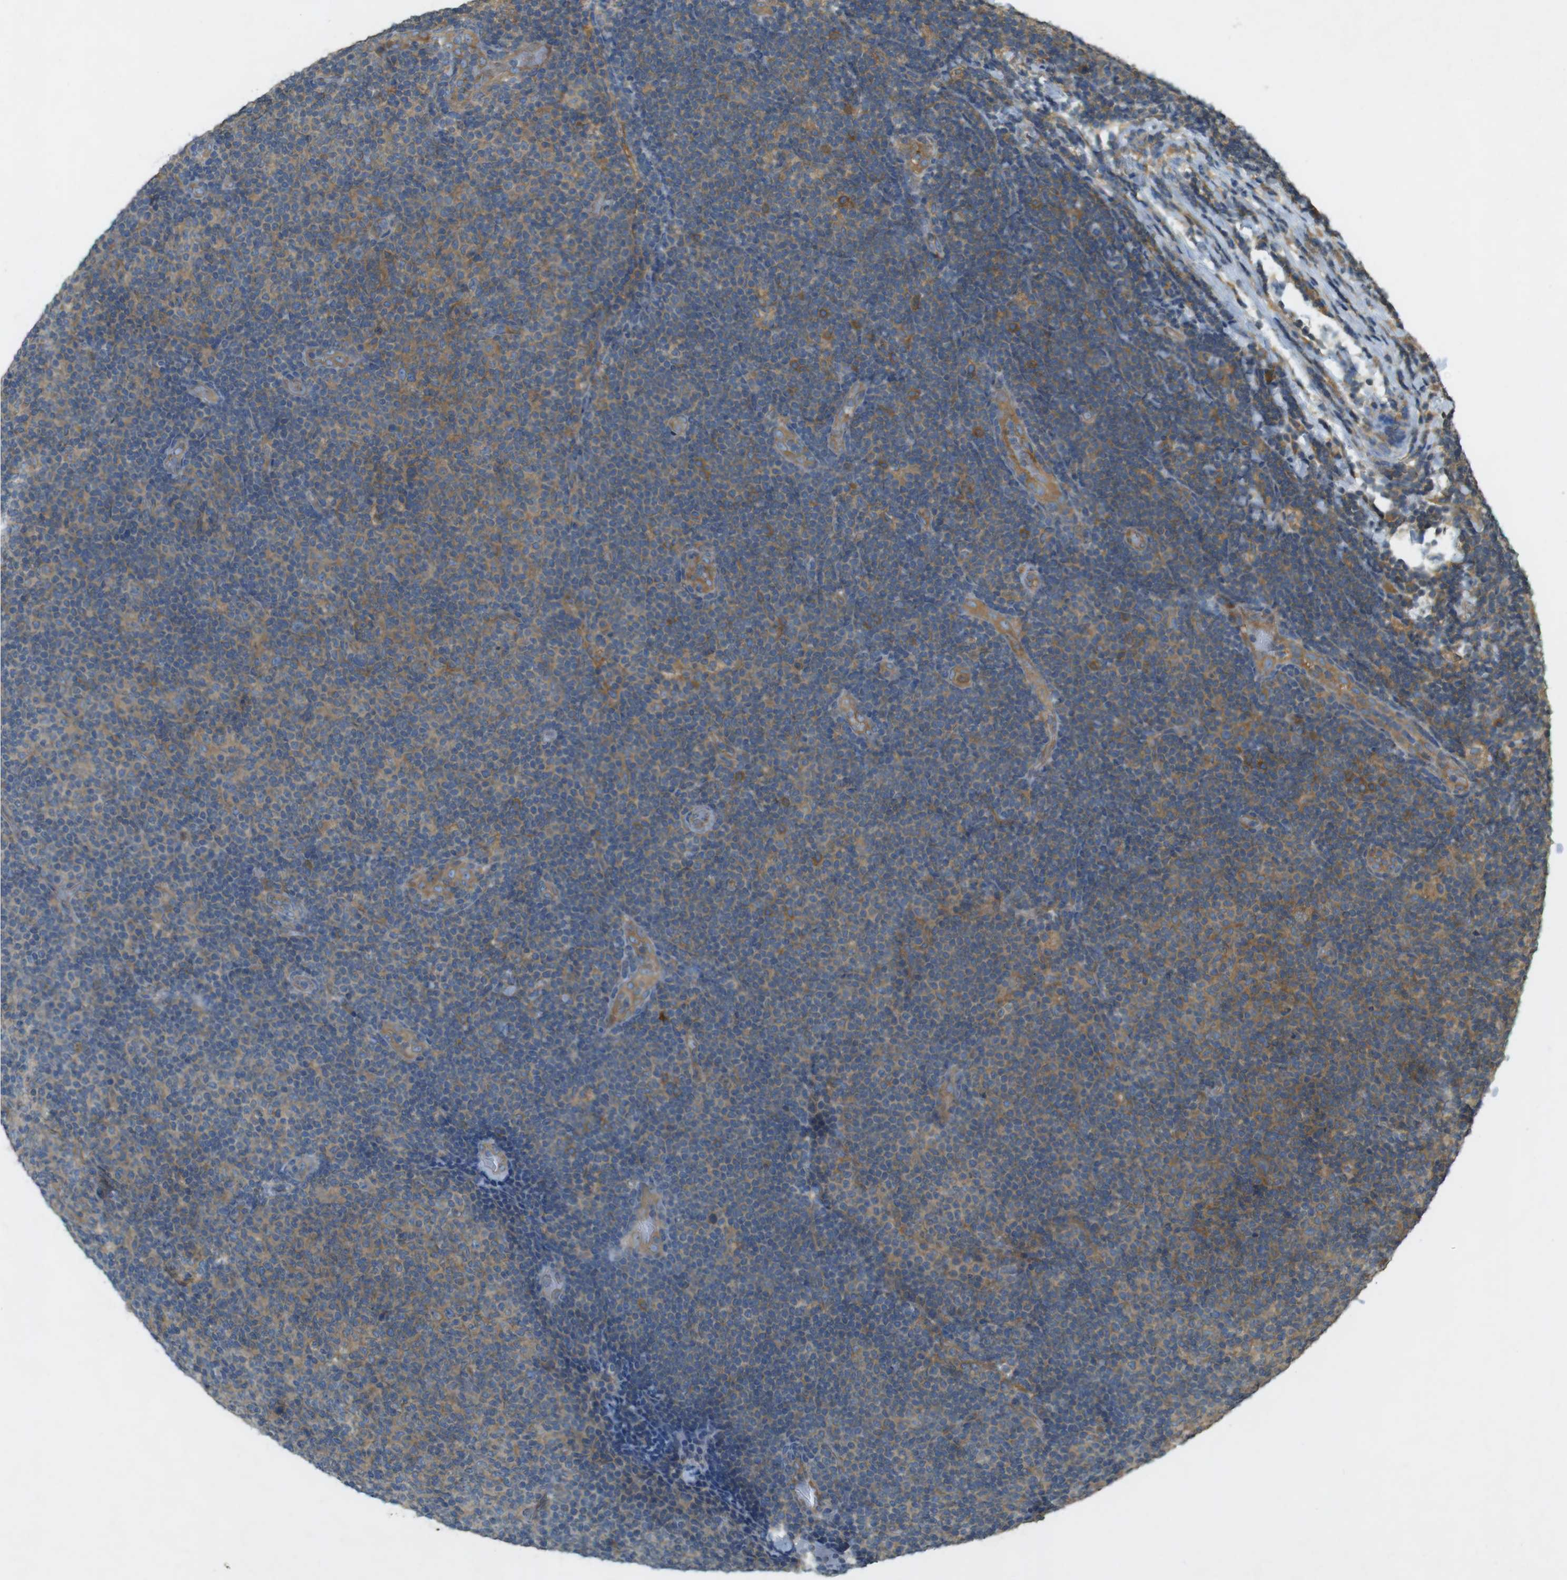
{"staining": {"intensity": "moderate", "quantity": ">75%", "location": "cytoplasmic/membranous"}, "tissue": "lymphoma", "cell_type": "Tumor cells", "image_type": "cancer", "snomed": [{"axis": "morphology", "description": "Malignant lymphoma, non-Hodgkin's type, Low grade"}, {"axis": "topography", "description": "Lymph node"}], "caption": "The immunohistochemical stain labels moderate cytoplasmic/membranous staining in tumor cells of low-grade malignant lymphoma, non-Hodgkin's type tissue.", "gene": "KIF5B", "patient": {"sex": "male", "age": 83}}